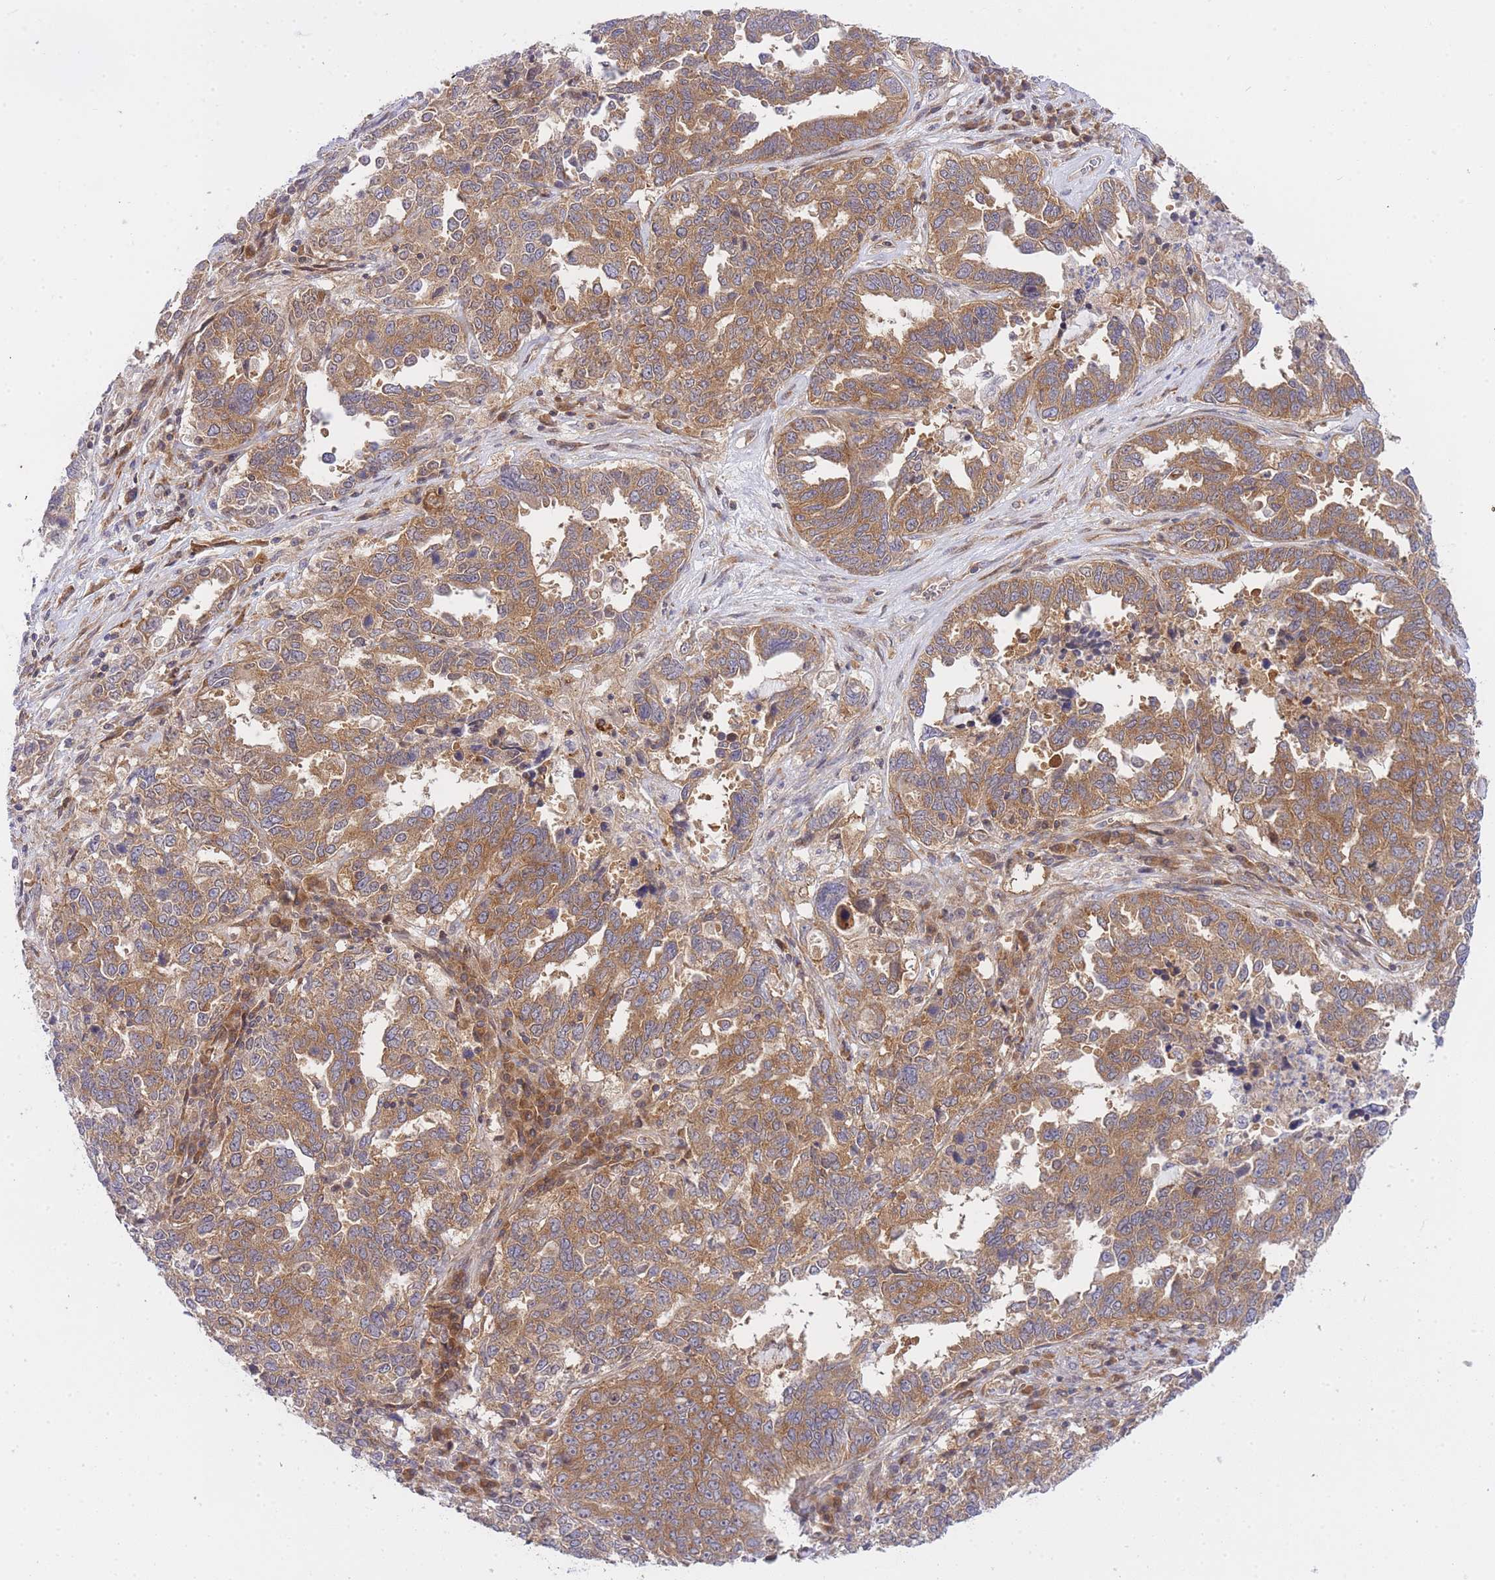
{"staining": {"intensity": "moderate", "quantity": ">75%", "location": "cytoplasmic/membranous"}, "tissue": "ovarian cancer", "cell_type": "Tumor cells", "image_type": "cancer", "snomed": [{"axis": "morphology", "description": "Carcinoma, endometroid"}, {"axis": "topography", "description": "Ovary"}], "caption": "Immunohistochemical staining of human endometroid carcinoma (ovarian) shows medium levels of moderate cytoplasmic/membranous protein positivity in about >75% of tumor cells.", "gene": "EIF2B2", "patient": {"sex": "female", "age": 62}}